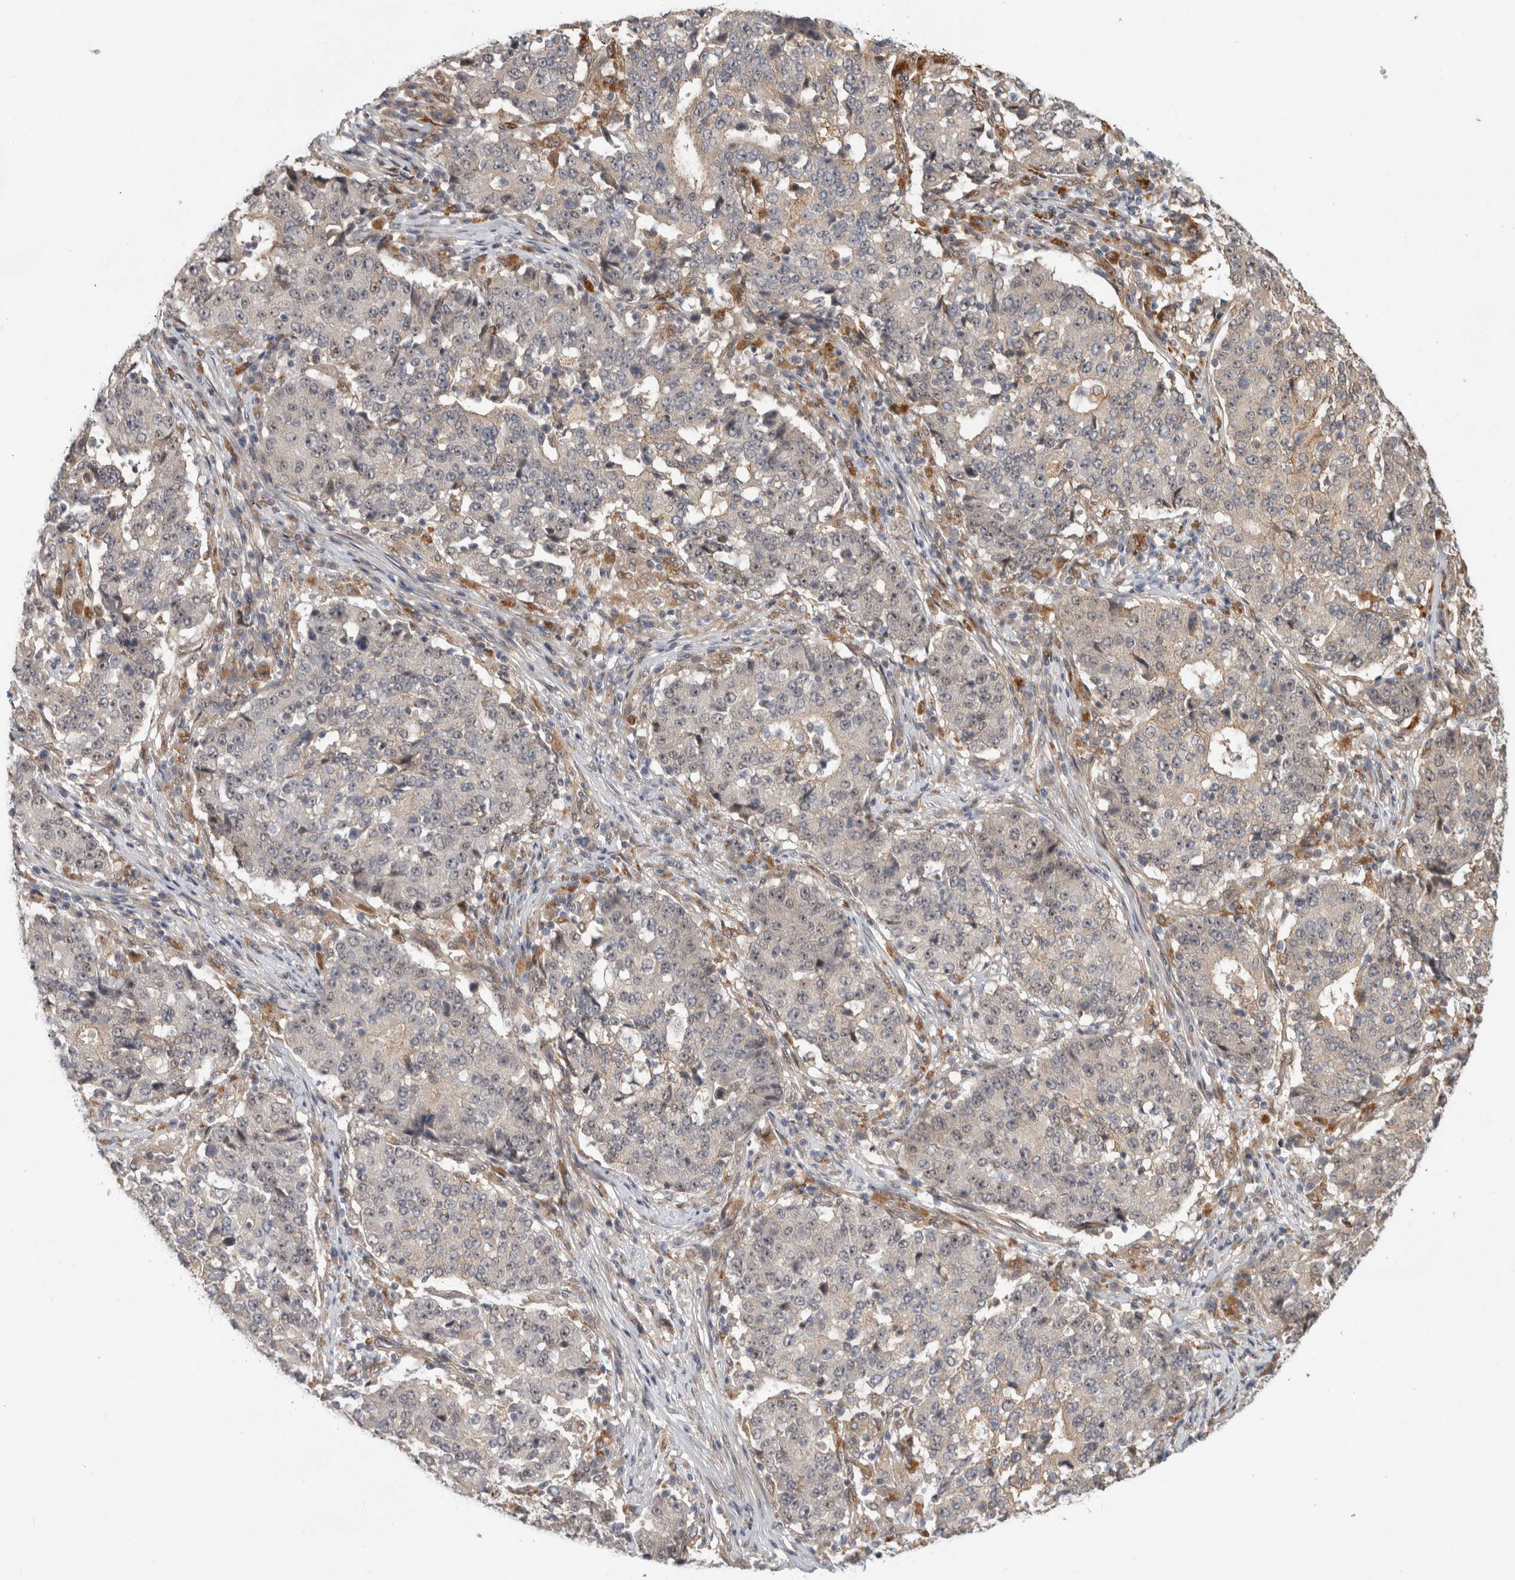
{"staining": {"intensity": "negative", "quantity": "none", "location": "none"}, "tissue": "stomach cancer", "cell_type": "Tumor cells", "image_type": "cancer", "snomed": [{"axis": "morphology", "description": "Adenocarcinoma, NOS"}, {"axis": "topography", "description": "Stomach"}], "caption": "Immunohistochemistry of adenocarcinoma (stomach) displays no staining in tumor cells.", "gene": "NAB2", "patient": {"sex": "male", "age": 59}}